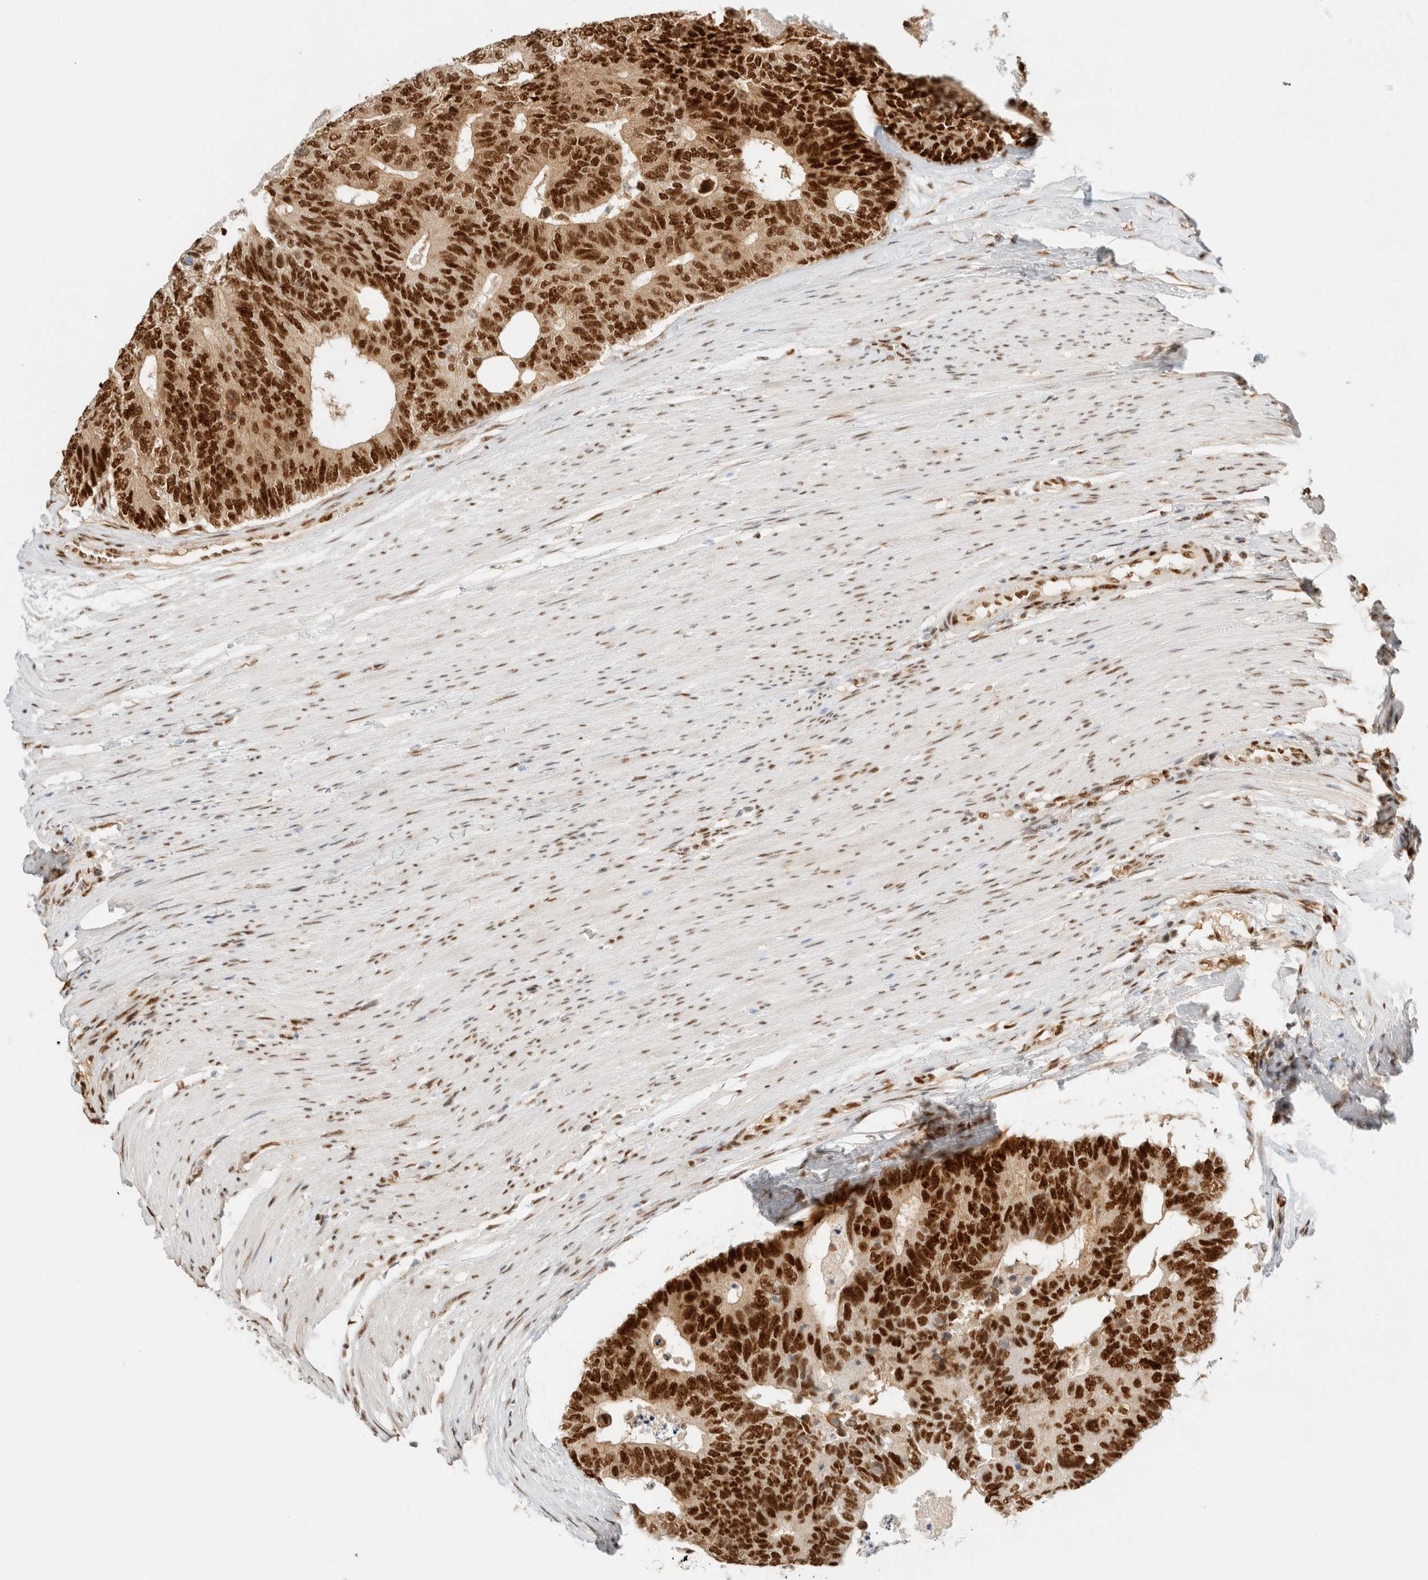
{"staining": {"intensity": "strong", "quantity": ">75%", "location": "nuclear"}, "tissue": "colorectal cancer", "cell_type": "Tumor cells", "image_type": "cancer", "snomed": [{"axis": "morphology", "description": "Adenocarcinoma, NOS"}, {"axis": "topography", "description": "Colon"}], "caption": "A photomicrograph of human colorectal adenocarcinoma stained for a protein displays strong nuclear brown staining in tumor cells.", "gene": "ZNF768", "patient": {"sex": "female", "age": 67}}